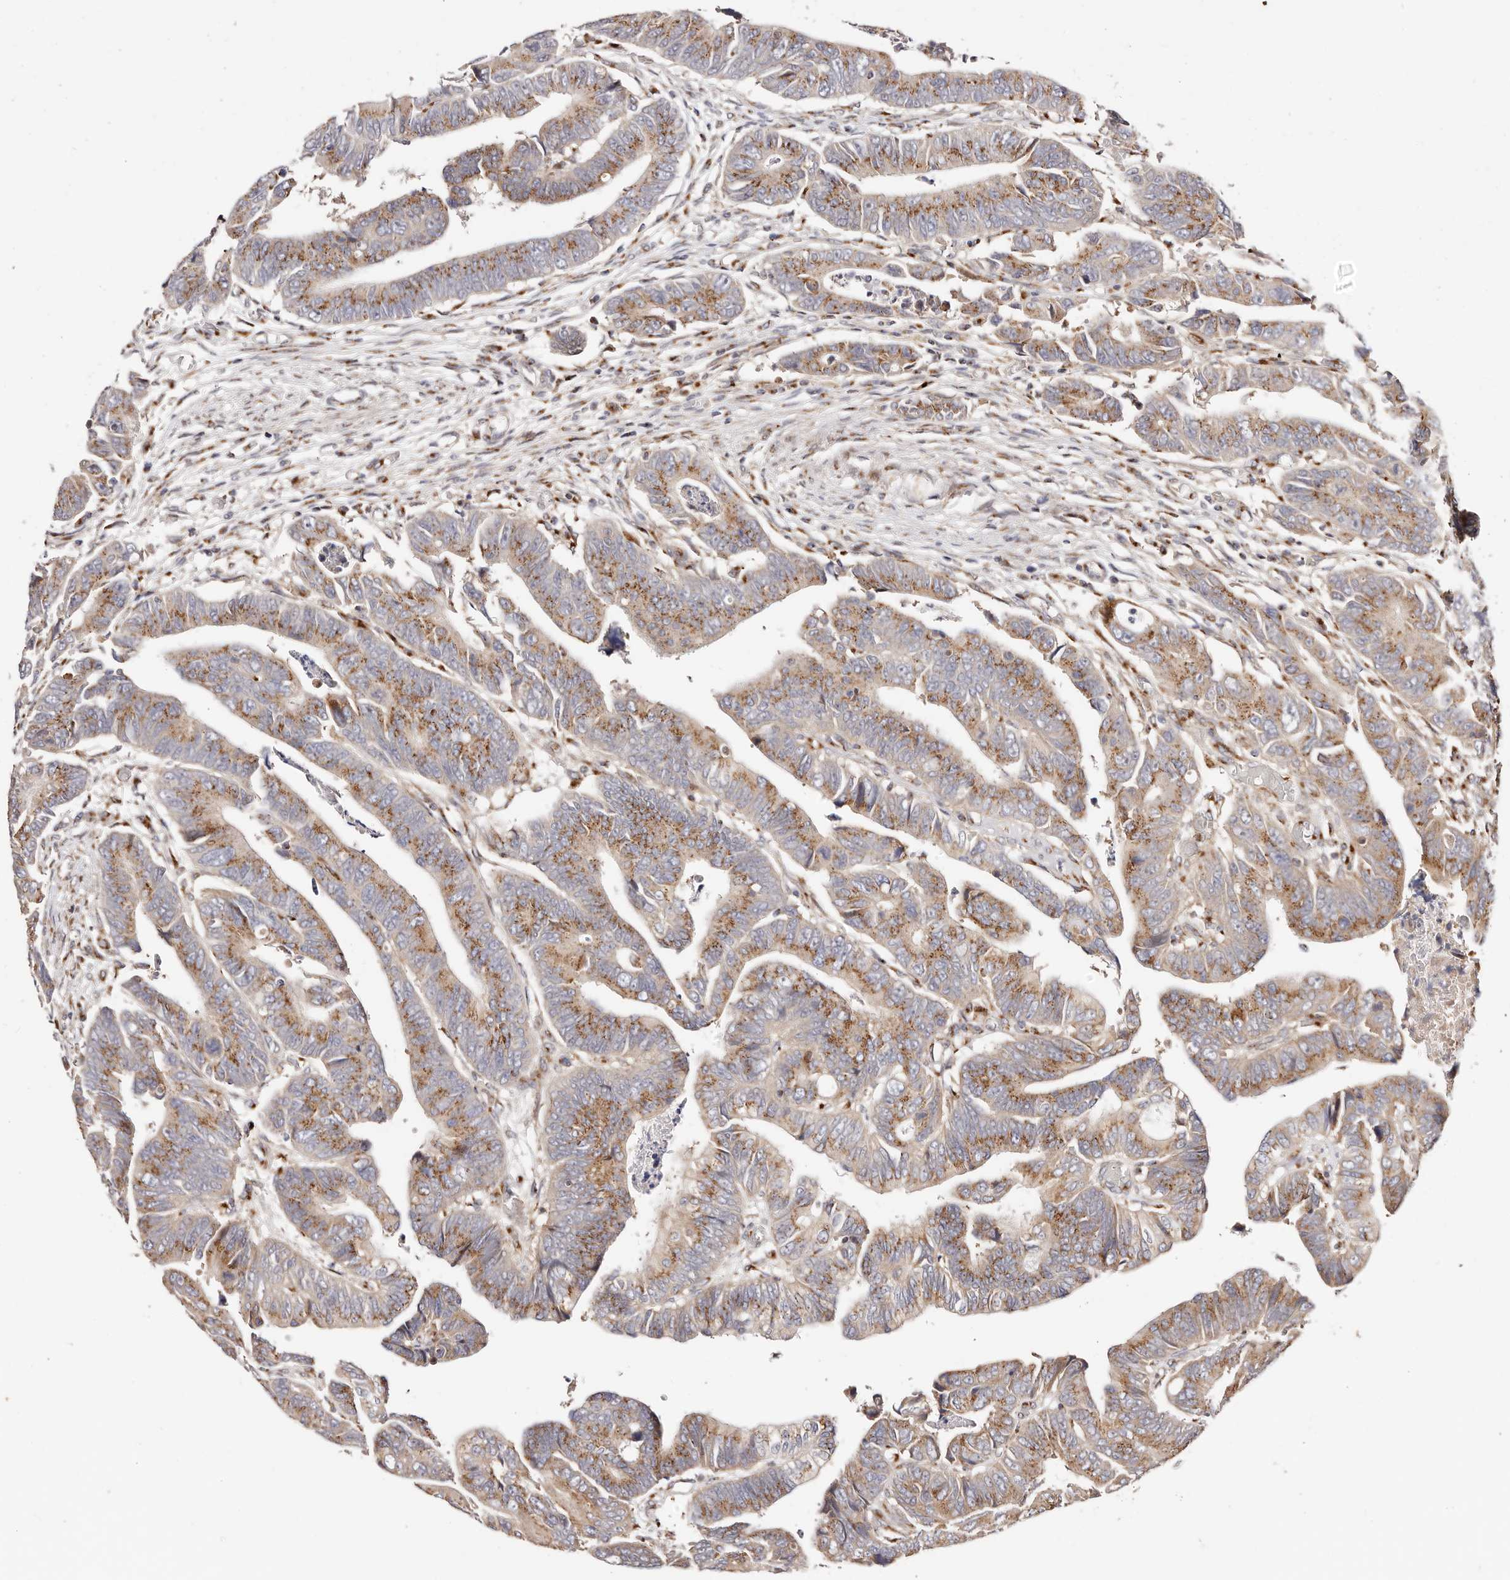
{"staining": {"intensity": "moderate", "quantity": ">75%", "location": "cytoplasmic/membranous"}, "tissue": "colorectal cancer", "cell_type": "Tumor cells", "image_type": "cancer", "snomed": [{"axis": "morphology", "description": "Adenocarcinoma, NOS"}, {"axis": "topography", "description": "Rectum"}], "caption": "Brown immunohistochemical staining in human colorectal adenocarcinoma displays moderate cytoplasmic/membranous expression in about >75% of tumor cells. (DAB (3,3'-diaminobenzidine) = brown stain, brightfield microscopy at high magnification).", "gene": "MAPK6", "patient": {"sex": "female", "age": 65}}